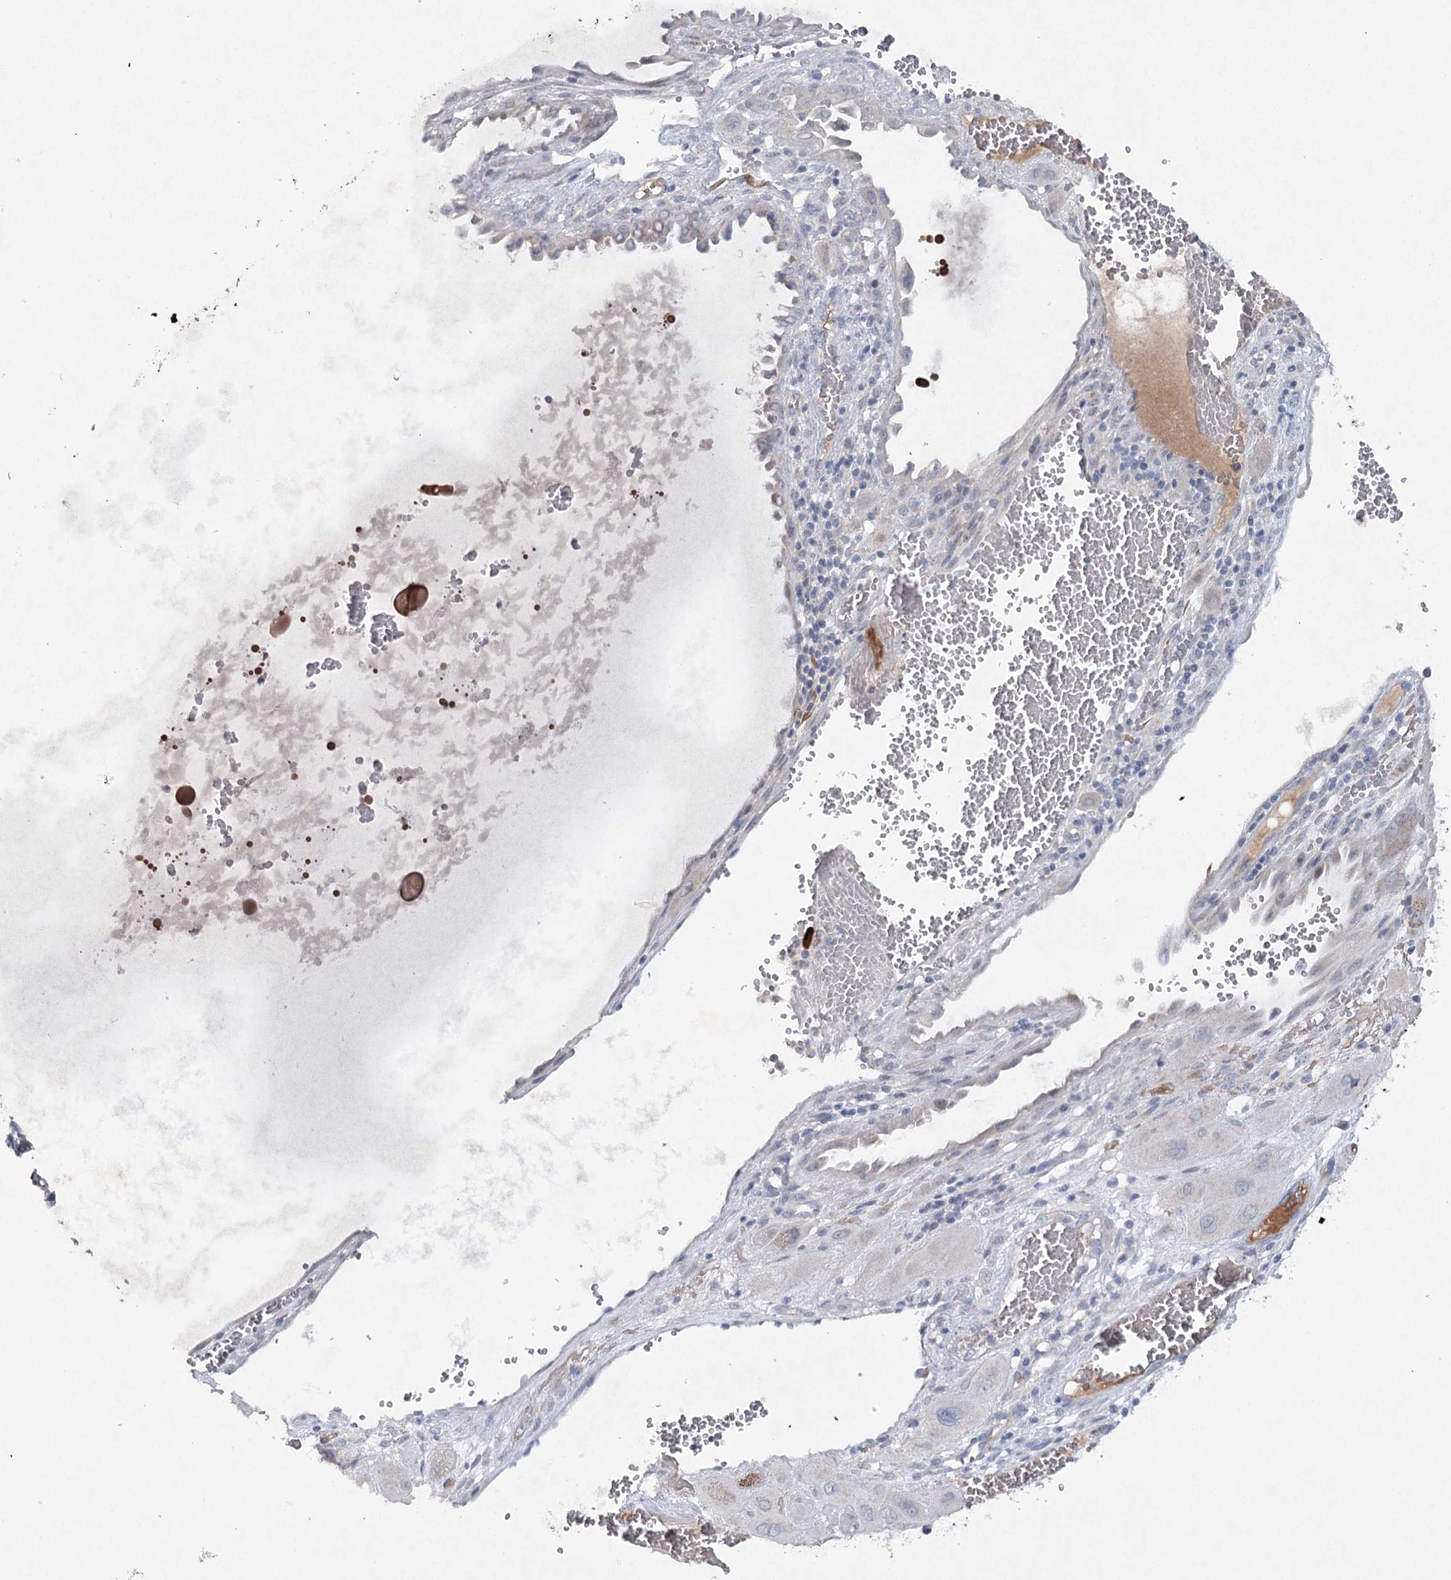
{"staining": {"intensity": "negative", "quantity": "none", "location": "none"}, "tissue": "cervical cancer", "cell_type": "Tumor cells", "image_type": "cancer", "snomed": [{"axis": "morphology", "description": "Squamous cell carcinoma, NOS"}, {"axis": "topography", "description": "Cervix"}], "caption": "The immunohistochemistry (IHC) photomicrograph has no significant positivity in tumor cells of cervical cancer tissue.", "gene": "RFX6", "patient": {"sex": "female", "age": 34}}